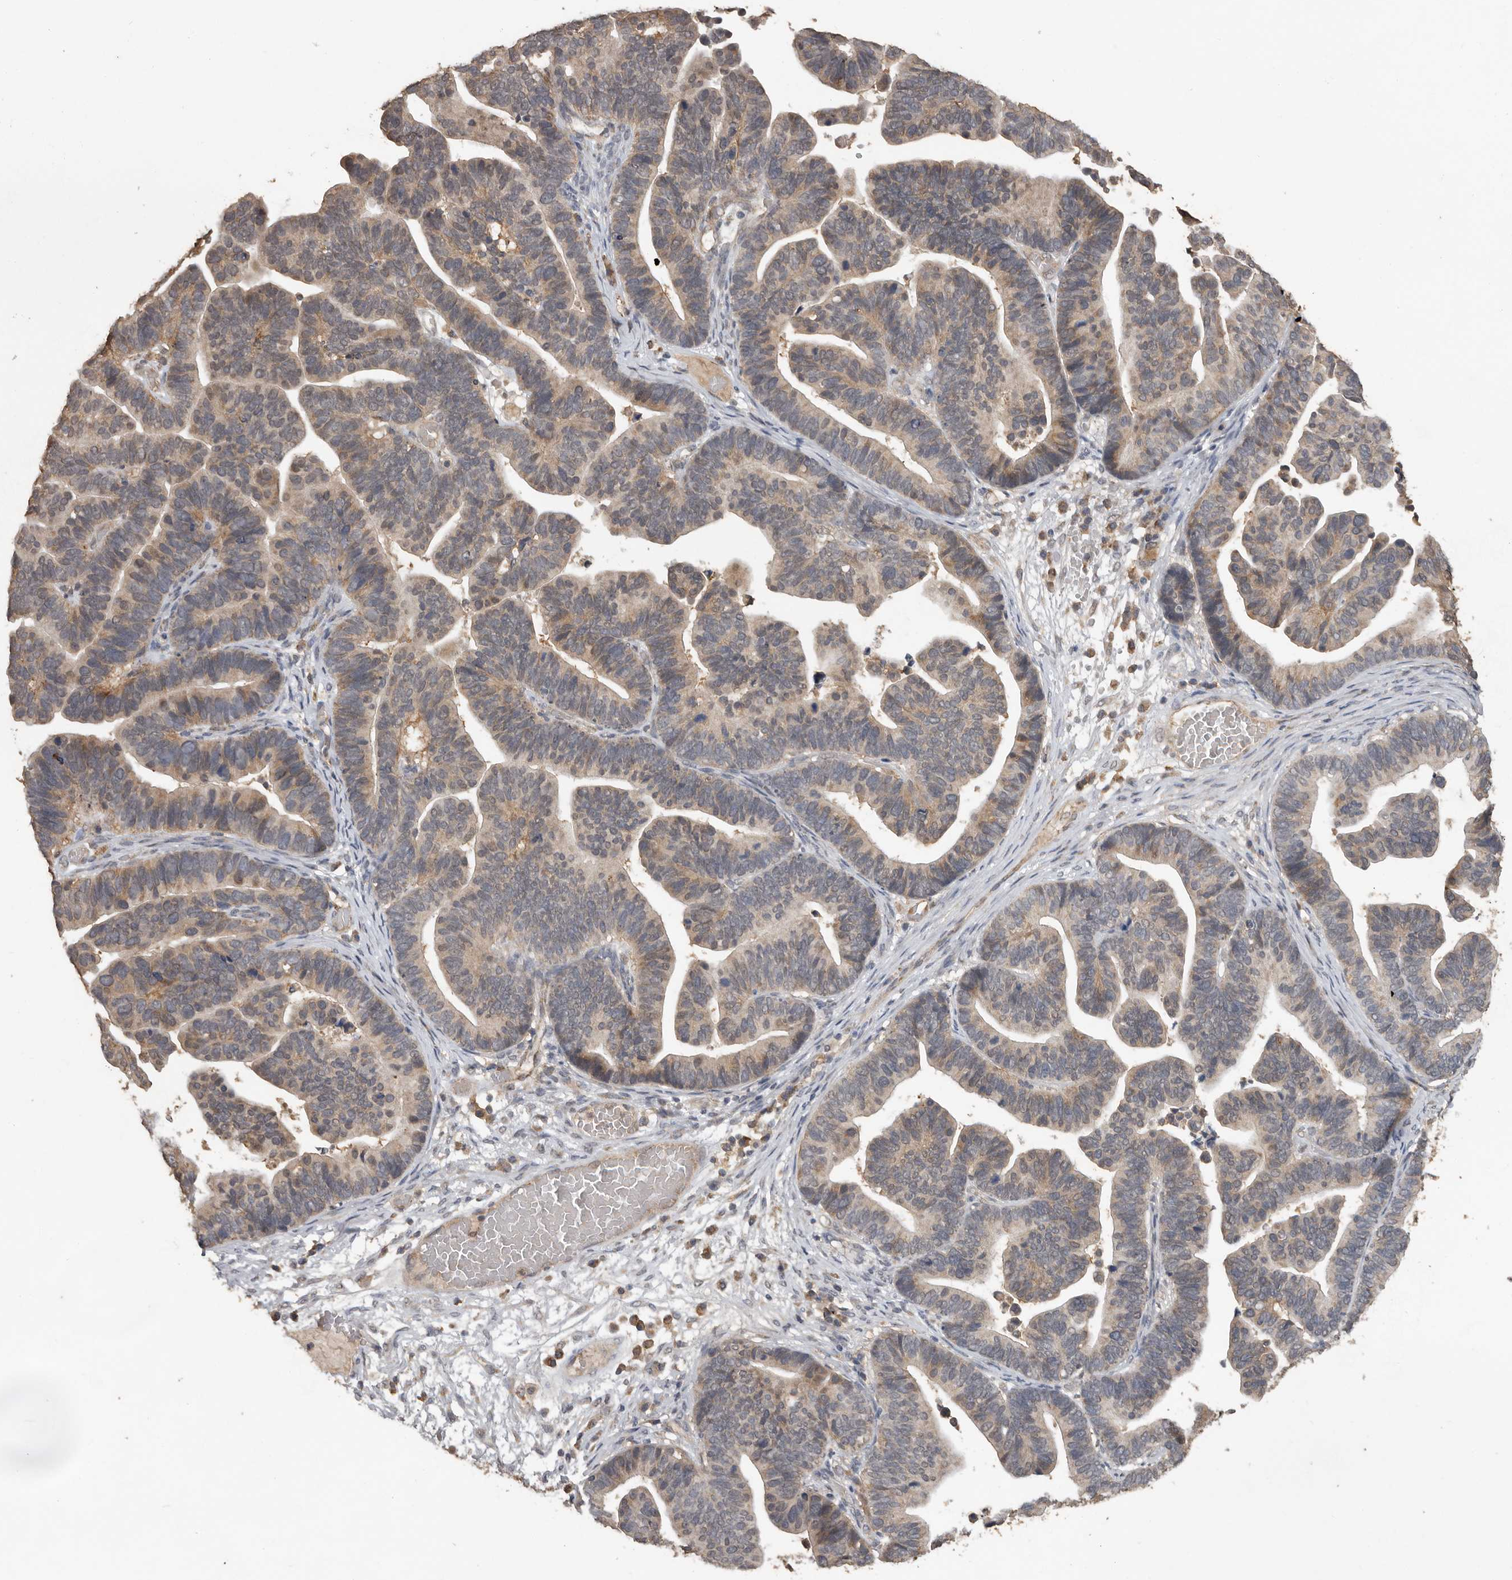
{"staining": {"intensity": "weak", "quantity": ">75%", "location": "cytoplasmic/membranous"}, "tissue": "ovarian cancer", "cell_type": "Tumor cells", "image_type": "cancer", "snomed": [{"axis": "morphology", "description": "Cystadenocarcinoma, serous, NOS"}, {"axis": "topography", "description": "Ovary"}], "caption": "Immunohistochemical staining of ovarian serous cystadenocarcinoma reveals weak cytoplasmic/membranous protein staining in approximately >75% of tumor cells.", "gene": "MTF1", "patient": {"sex": "female", "age": 56}}